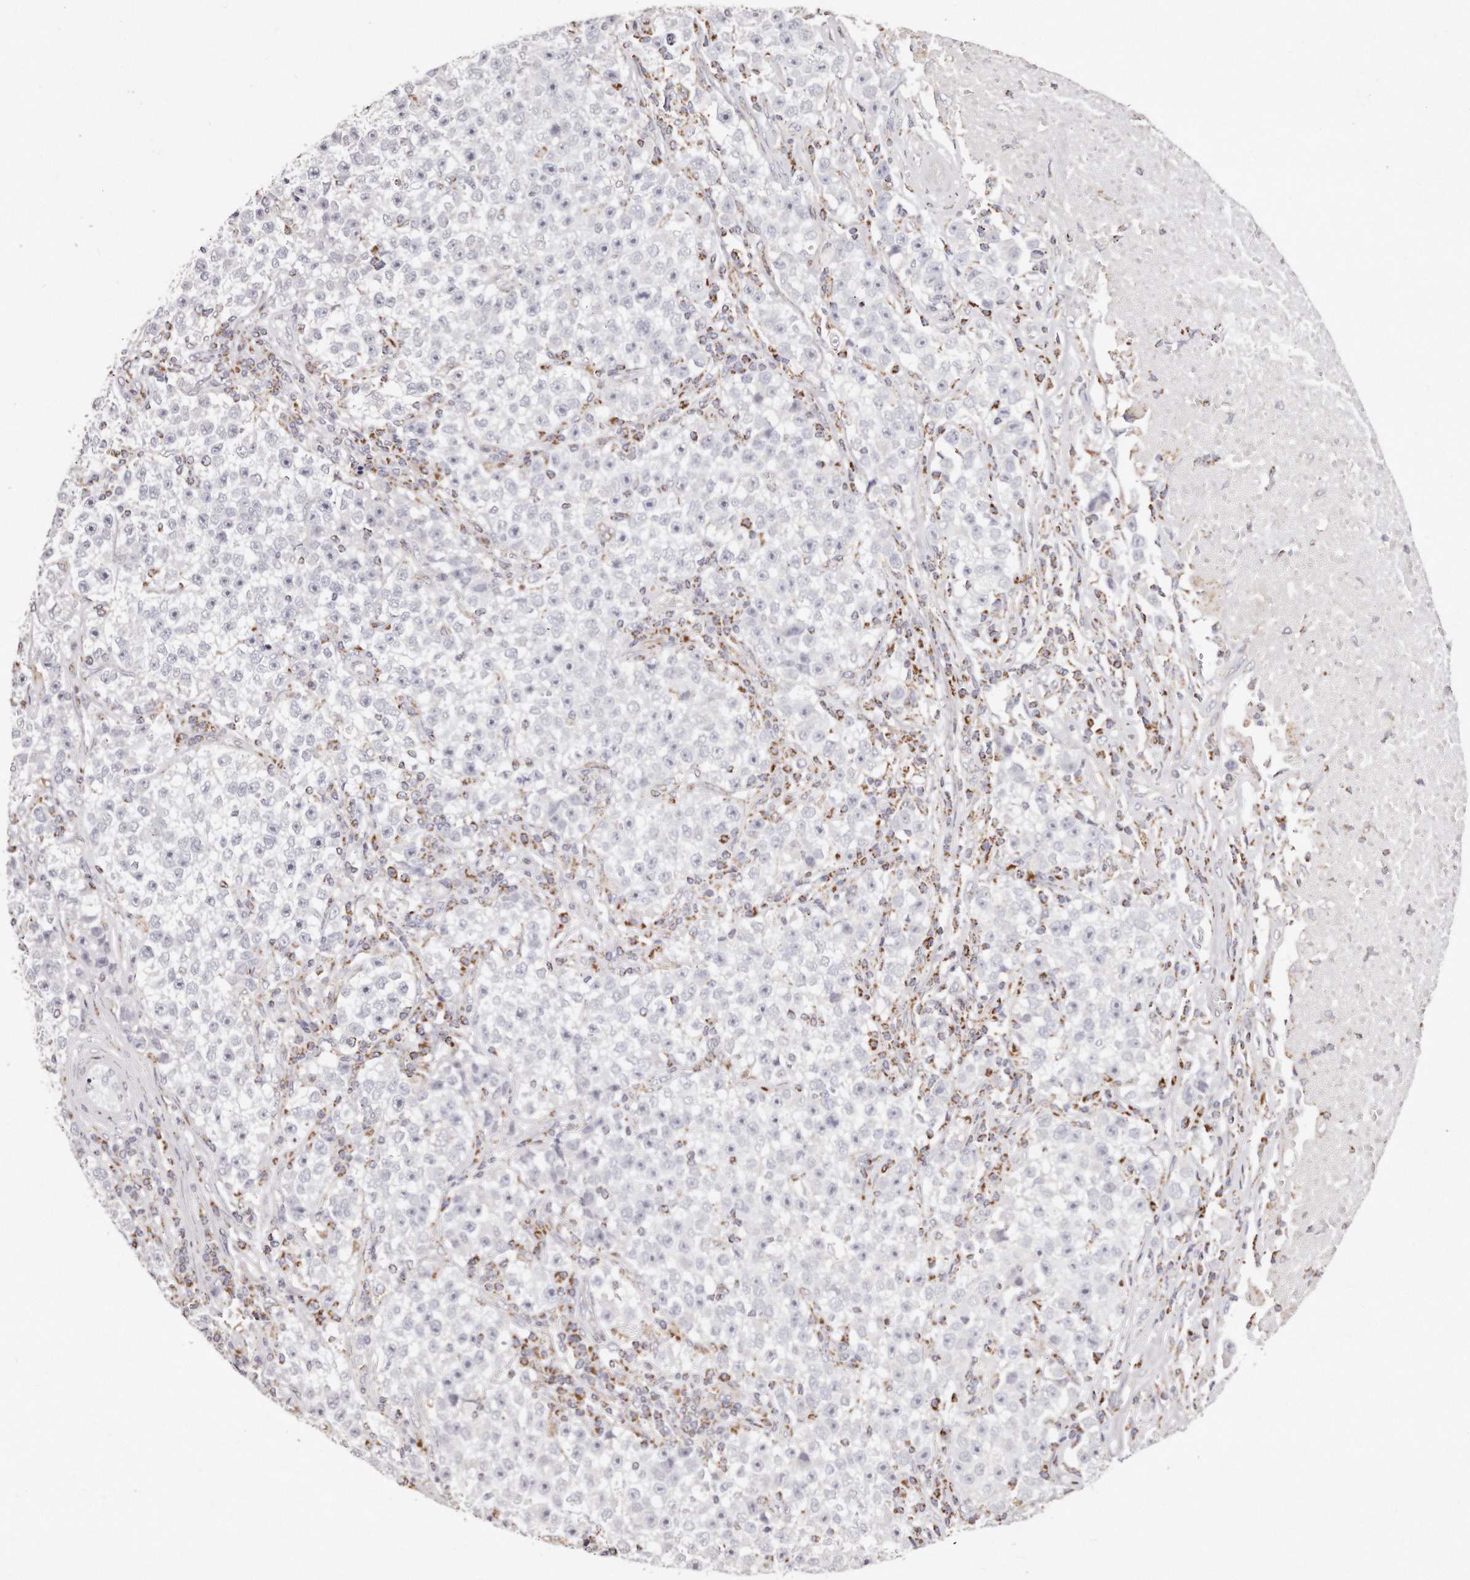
{"staining": {"intensity": "negative", "quantity": "none", "location": "none"}, "tissue": "testis cancer", "cell_type": "Tumor cells", "image_type": "cancer", "snomed": [{"axis": "morphology", "description": "Seminoma, NOS"}, {"axis": "topography", "description": "Testis"}], "caption": "Tumor cells show no significant protein positivity in testis seminoma.", "gene": "RTKN", "patient": {"sex": "male", "age": 22}}